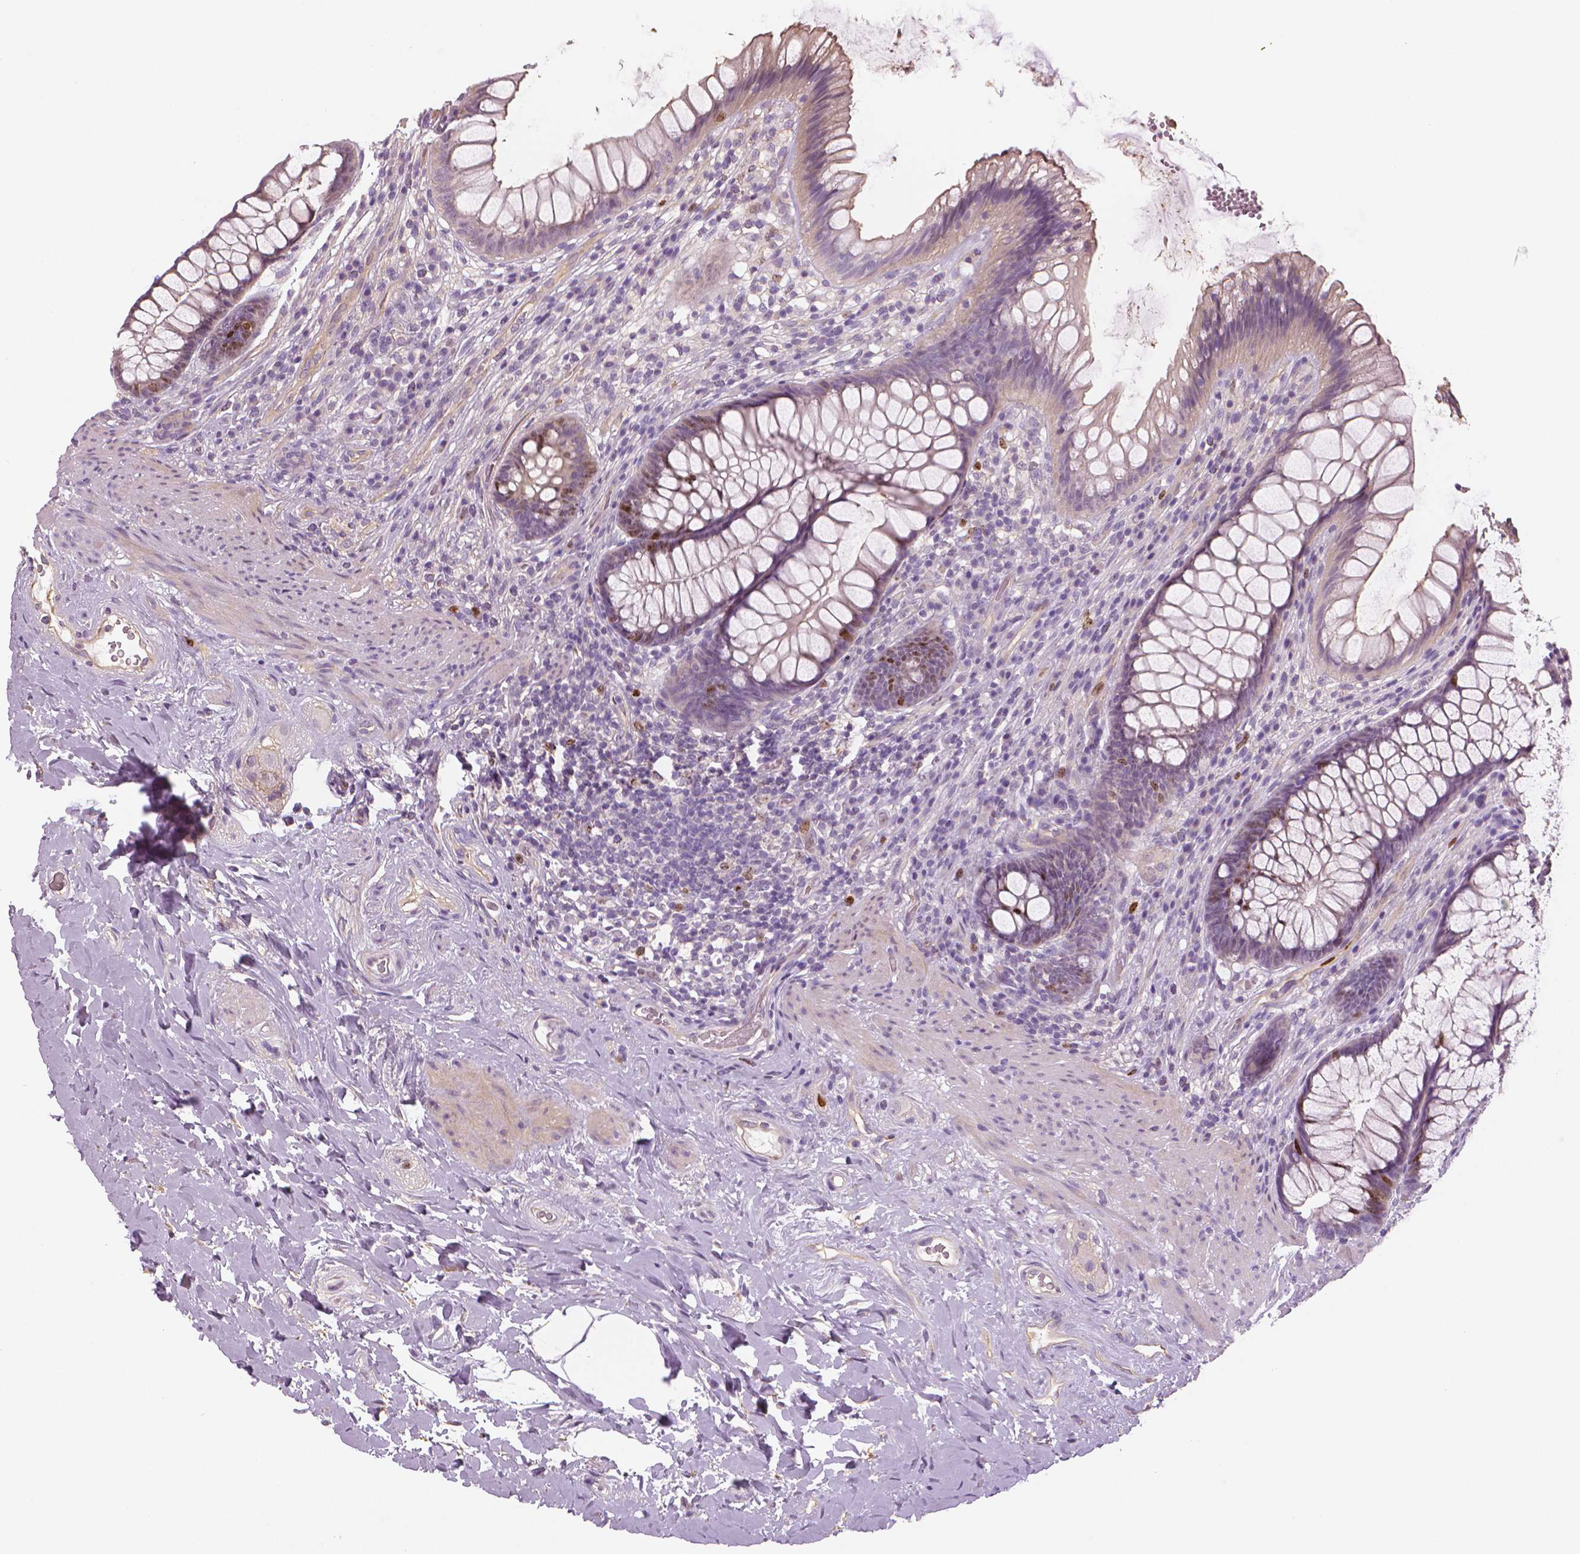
{"staining": {"intensity": "weak", "quantity": "<25%", "location": "cytoplasmic/membranous"}, "tissue": "rectum", "cell_type": "Glandular cells", "image_type": "normal", "snomed": [{"axis": "morphology", "description": "Normal tissue, NOS"}, {"axis": "topography", "description": "Rectum"}], "caption": "Immunohistochemical staining of benign human rectum shows no significant expression in glandular cells.", "gene": "MKI67", "patient": {"sex": "male", "age": 53}}